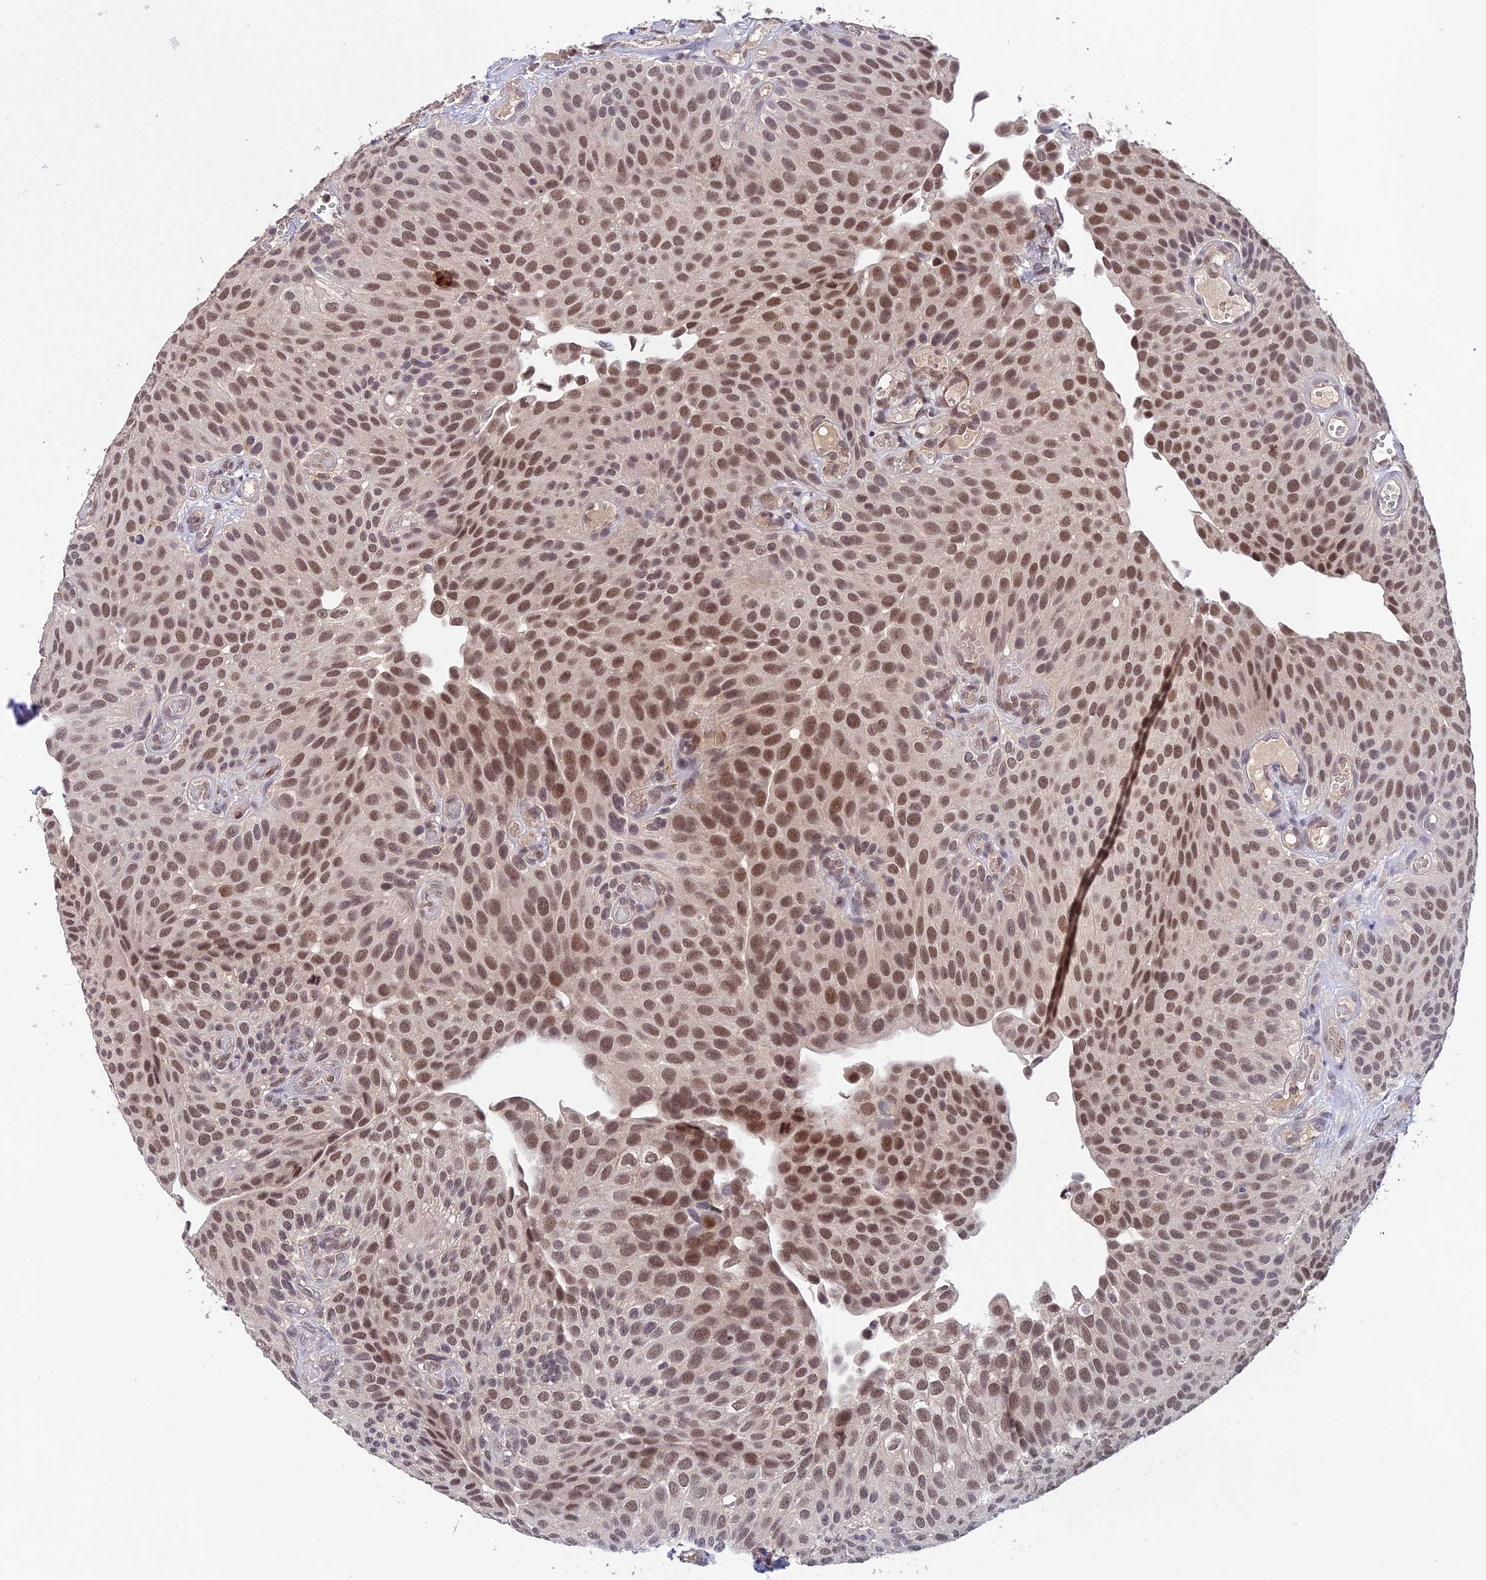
{"staining": {"intensity": "moderate", "quantity": ">75%", "location": "nuclear"}, "tissue": "urothelial cancer", "cell_type": "Tumor cells", "image_type": "cancer", "snomed": [{"axis": "morphology", "description": "Urothelial carcinoma, Low grade"}, {"axis": "topography", "description": "Urinary bladder"}], "caption": "A brown stain shows moderate nuclear expression of a protein in human urothelial cancer tumor cells. Ihc stains the protein of interest in brown and the nuclei are stained blue.", "gene": "ZNF436", "patient": {"sex": "male", "age": 89}}